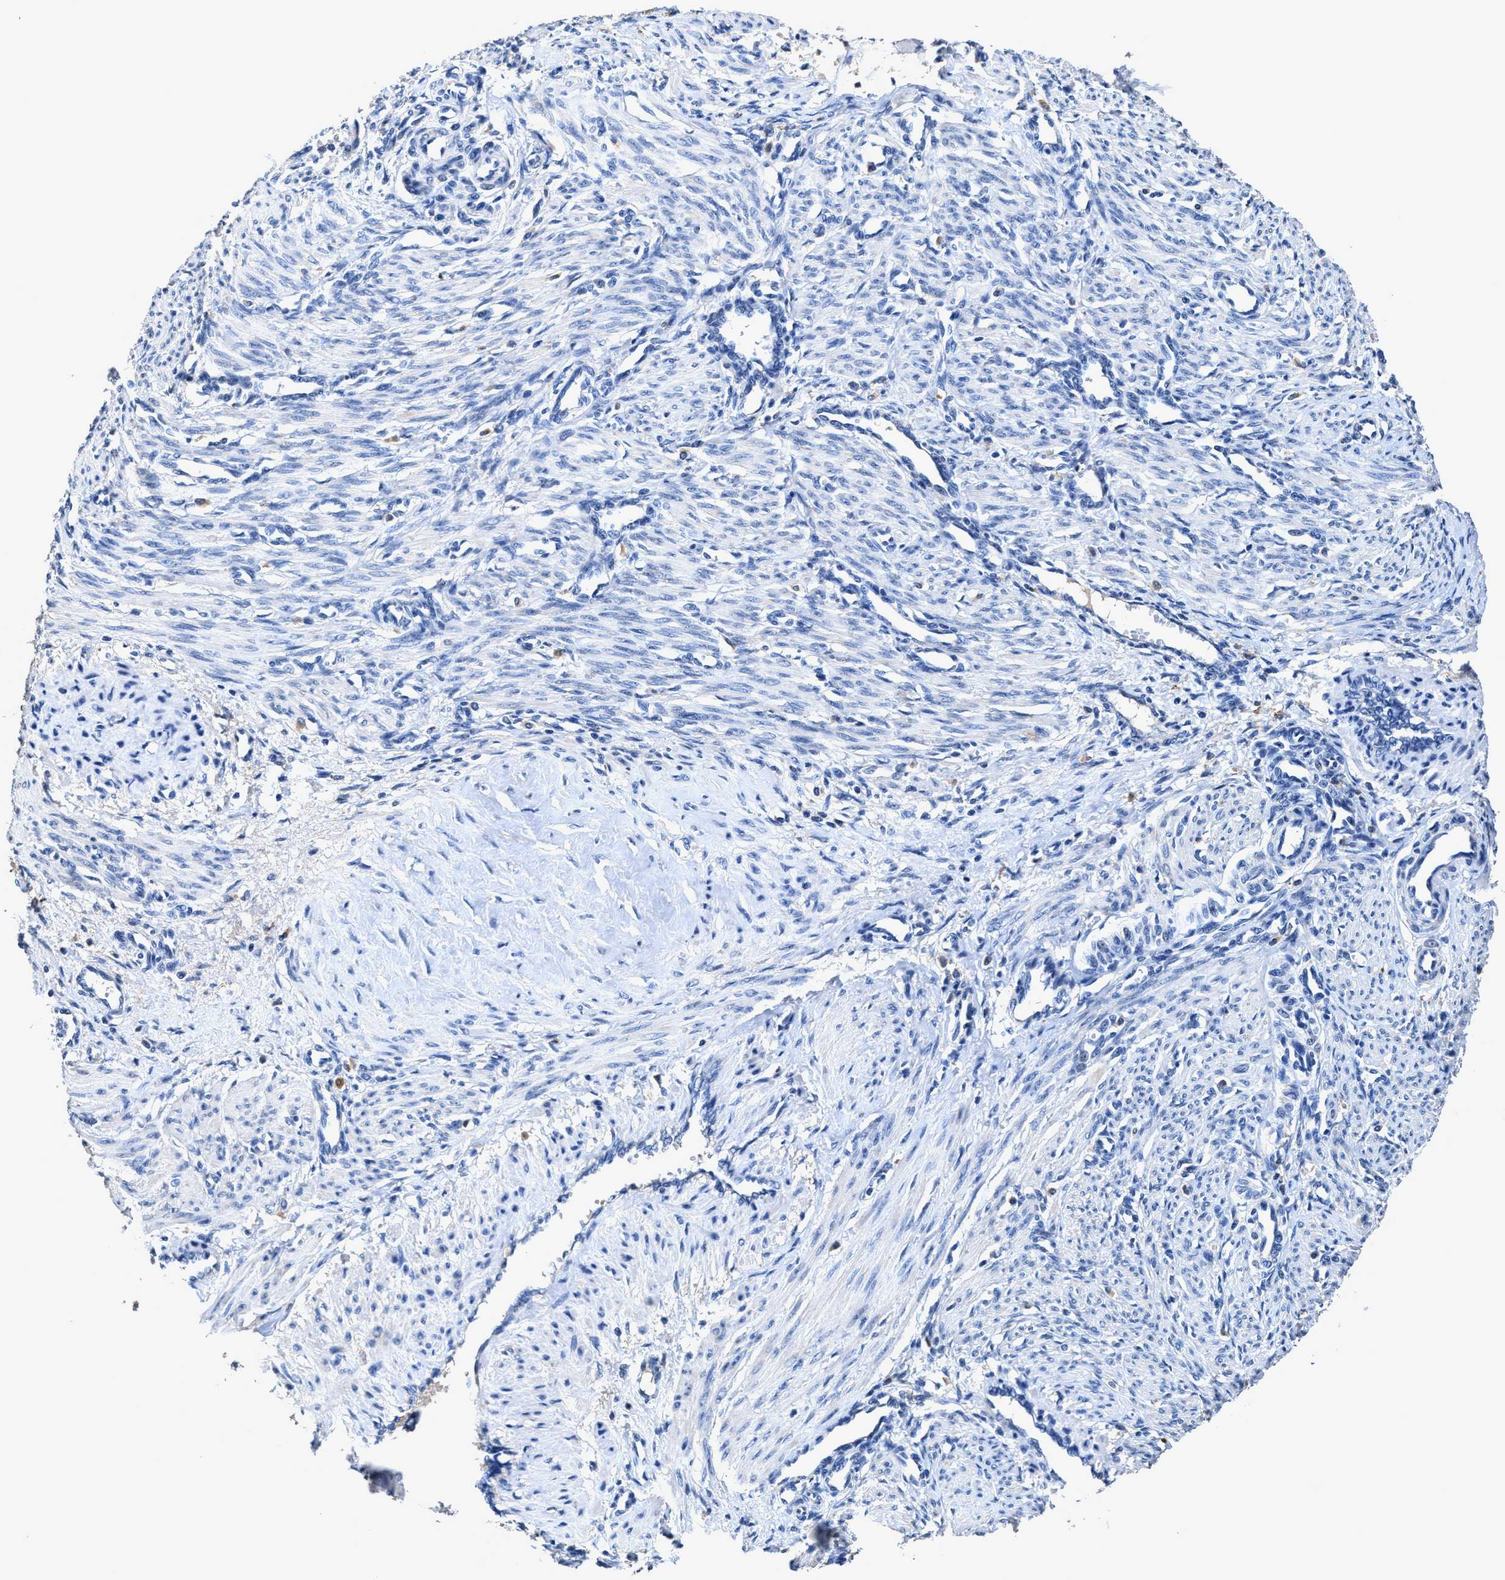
{"staining": {"intensity": "negative", "quantity": "none", "location": "none"}, "tissue": "smooth muscle", "cell_type": "Smooth muscle cells", "image_type": "normal", "snomed": [{"axis": "morphology", "description": "Normal tissue, NOS"}, {"axis": "topography", "description": "Endometrium"}], "caption": "A high-resolution micrograph shows IHC staining of unremarkable smooth muscle, which reveals no significant positivity in smooth muscle cells.", "gene": "UBR4", "patient": {"sex": "female", "age": 33}}